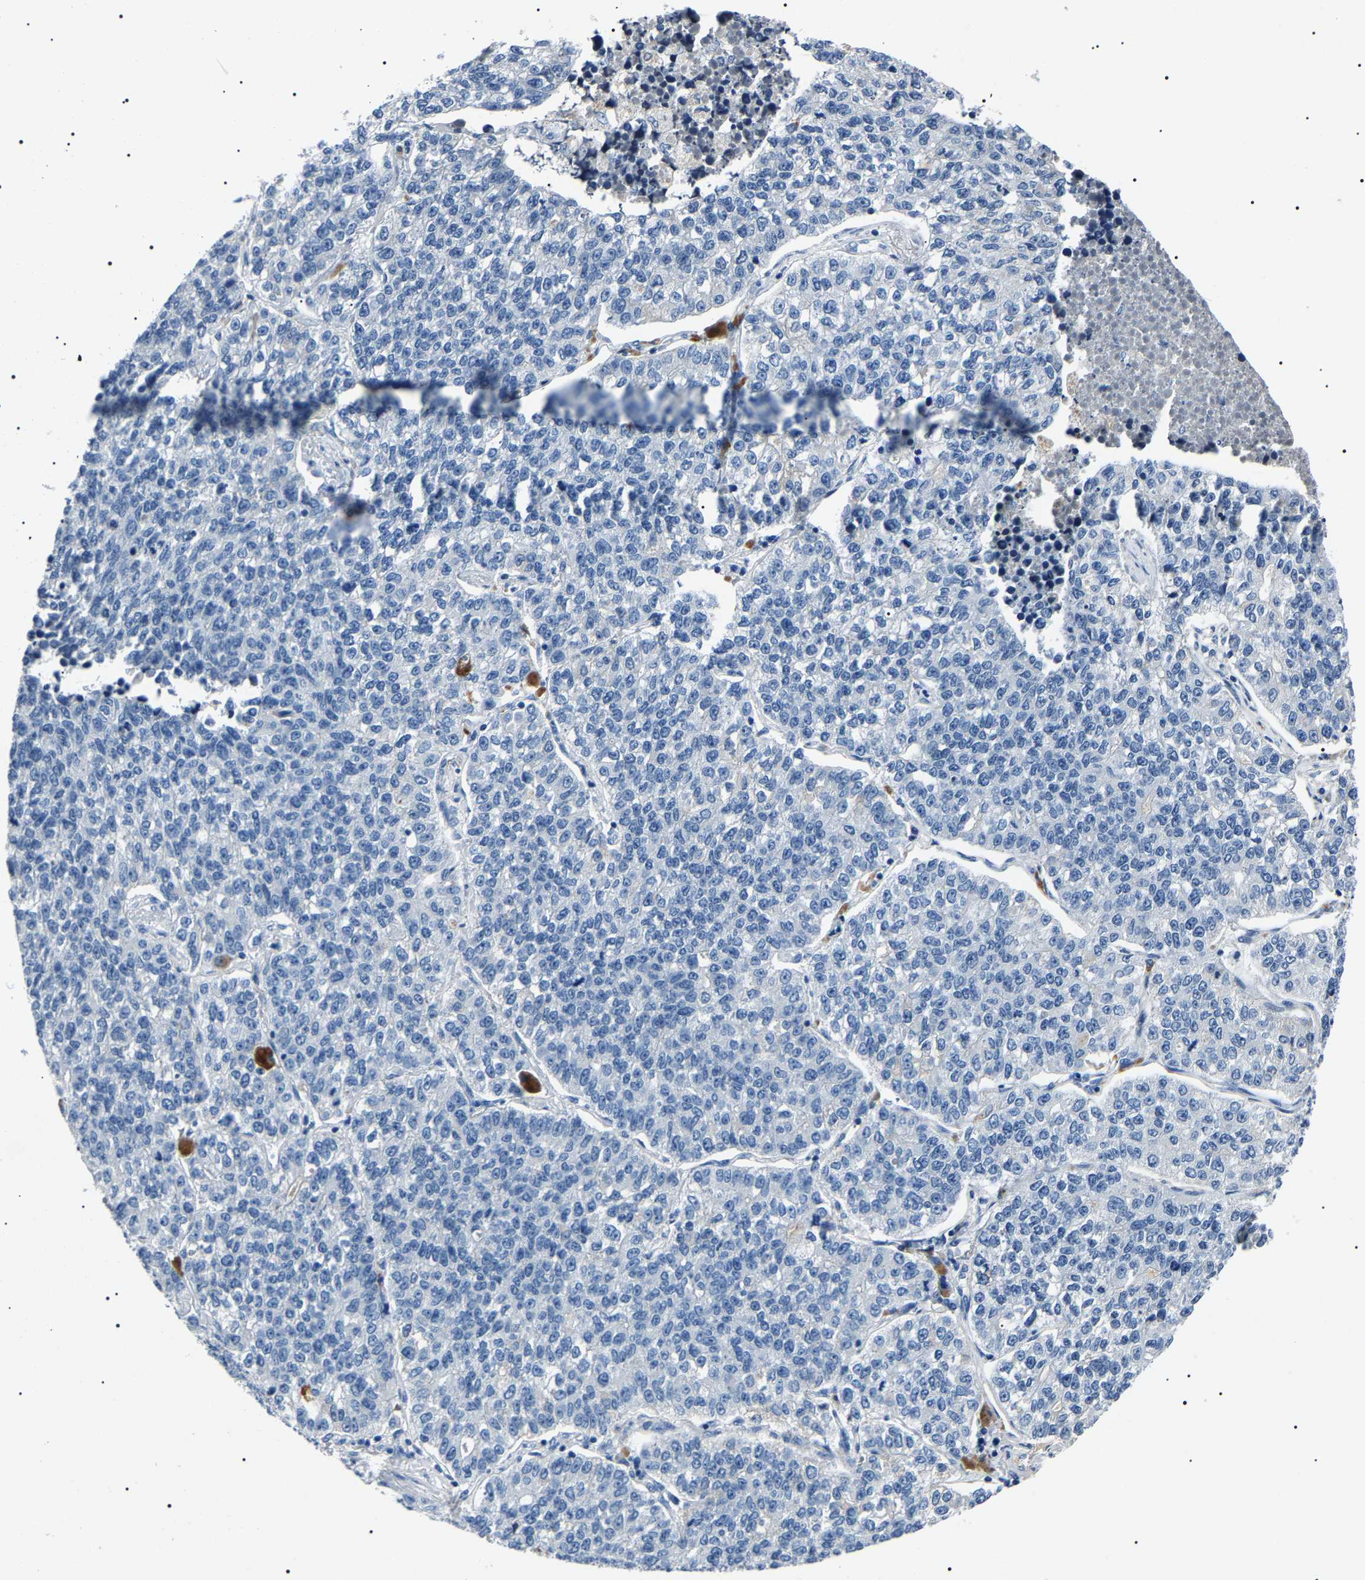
{"staining": {"intensity": "negative", "quantity": "none", "location": "none"}, "tissue": "lung cancer", "cell_type": "Tumor cells", "image_type": "cancer", "snomed": [{"axis": "morphology", "description": "Adenocarcinoma, NOS"}, {"axis": "topography", "description": "Lung"}], "caption": "IHC of adenocarcinoma (lung) displays no staining in tumor cells. (Stains: DAB IHC with hematoxylin counter stain, Microscopy: brightfield microscopy at high magnification).", "gene": "KLK15", "patient": {"sex": "male", "age": 49}}